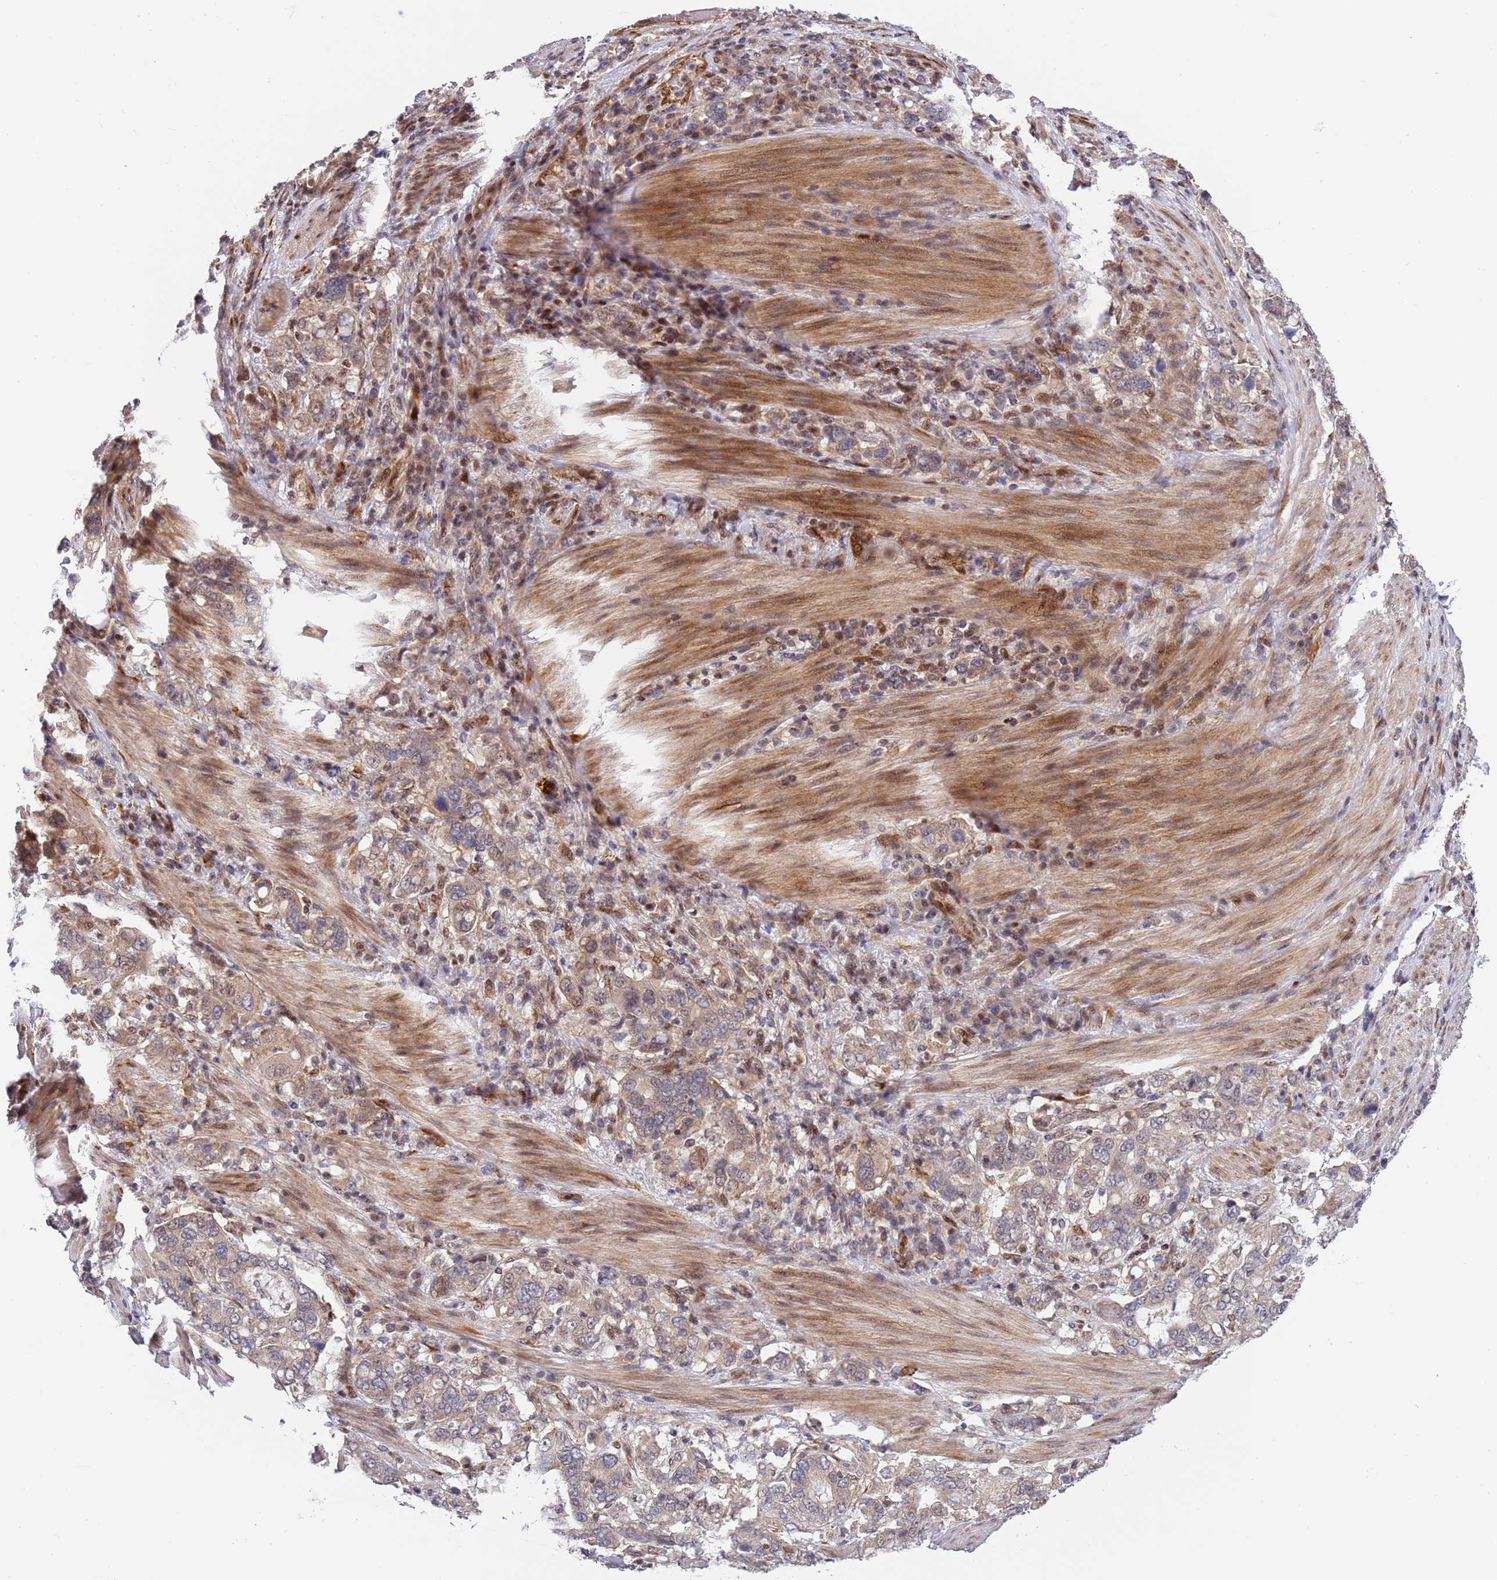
{"staining": {"intensity": "weak", "quantity": ">75%", "location": "cytoplasmic/membranous,nuclear"}, "tissue": "stomach cancer", "cell_type": "Tumor cells", "image_type": "cancer", "snomed": [{"axis": "morphology", "description": "Adenocarcinoma, NOS"}, {"axis": "topography", "description": "Stomach, upper"}, {"axis": "topography", "description": "Stomach"}], "caption": "Immunohistochemistry (IHC) histopathology image of stomach adenocarcinoma stained for a protein (brown), which displays low levels of weak cytoplasmic/membranous and nuclear expression in approximately >75% of tumor cells.", "gene": "TBX10", "patient": {"sex": "male", "age": 62}}